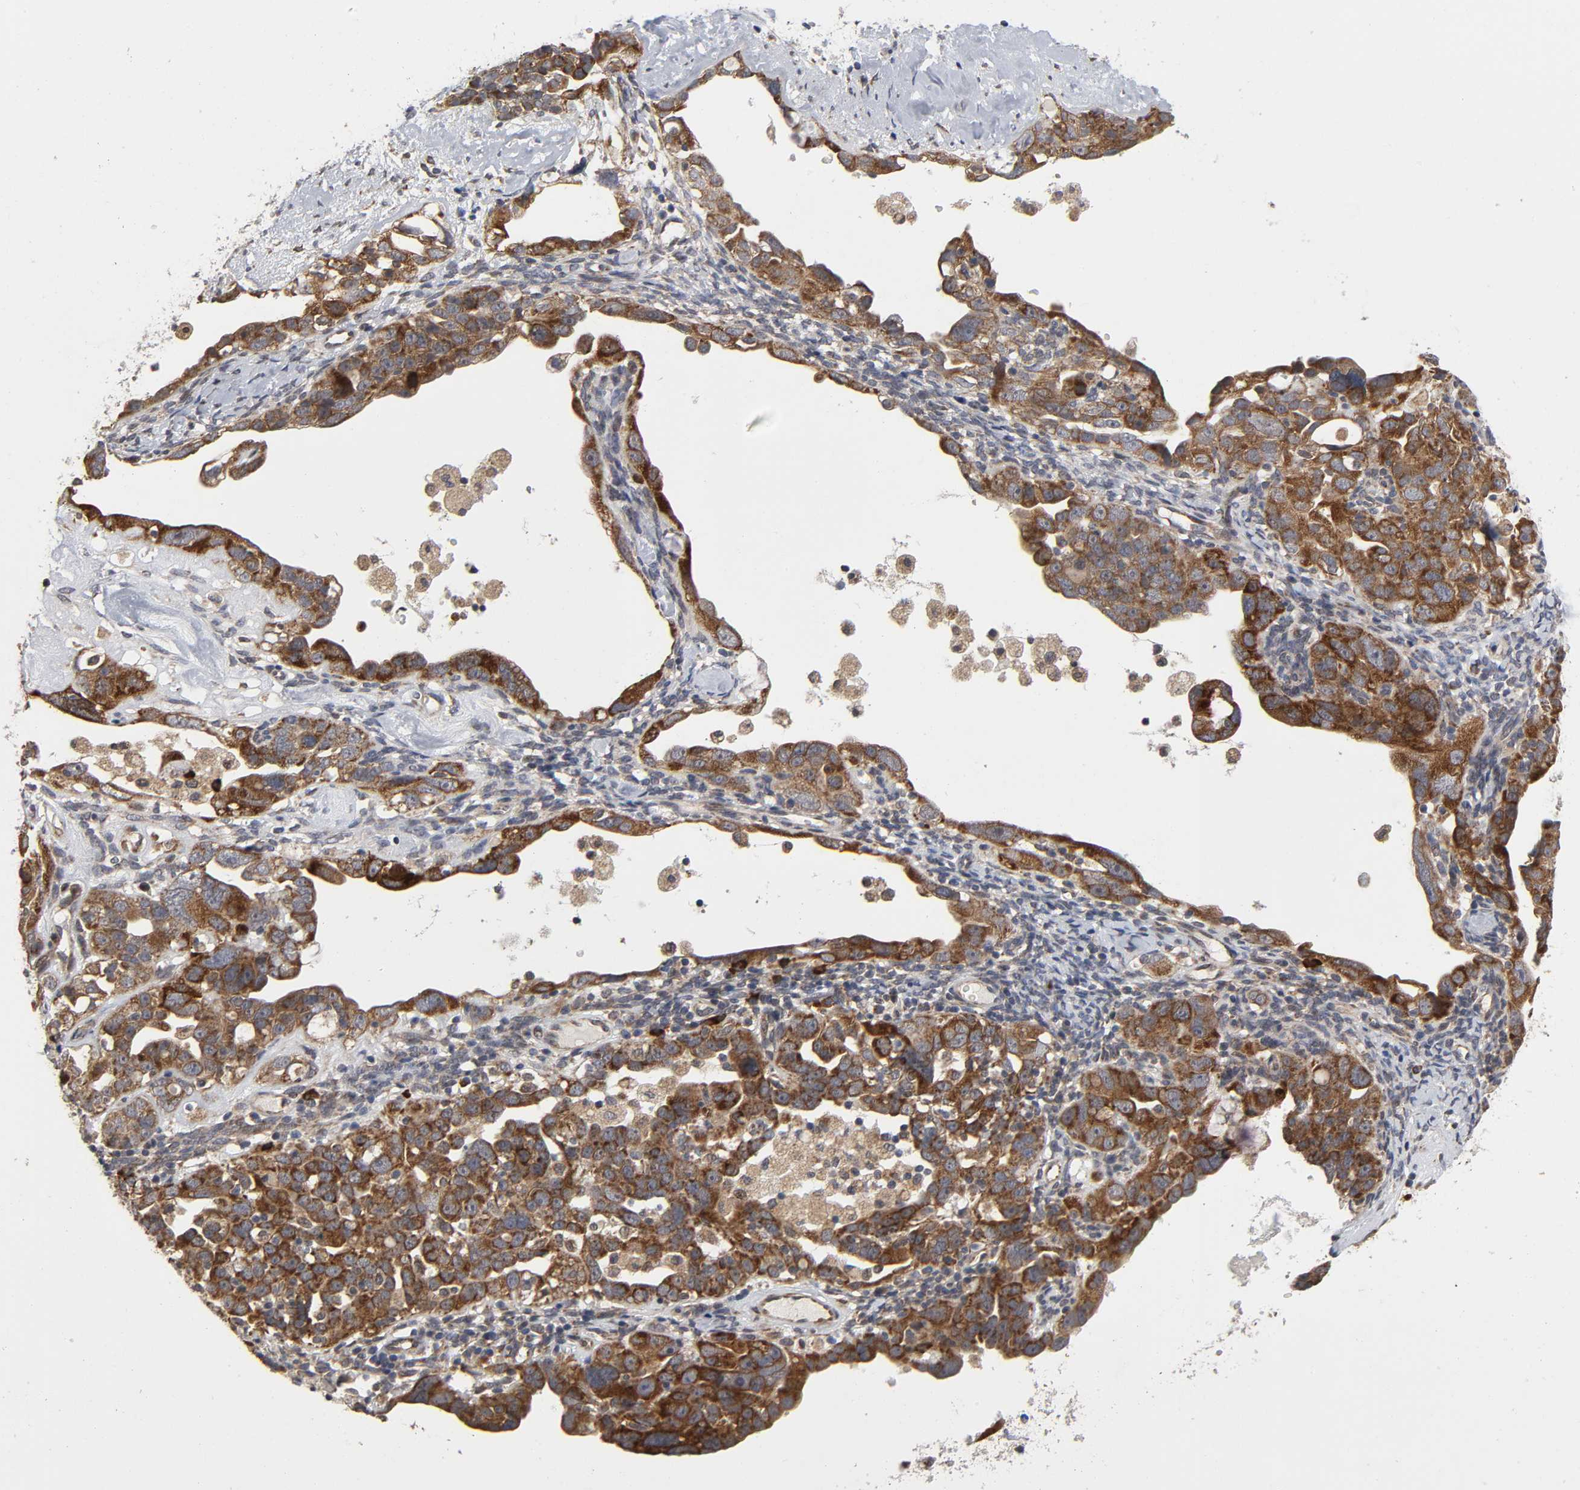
{"staining": {"intensity": "strong", "quantity": ">75%", "location": "cytoplasmic/membranous"}, "tissue": "ovarian cancer", "cell_type": "Tumor cells", "image_type": "cancer", "snomed": [{"axis": "morphology", "description": "Cystadenocarcinoma, serous, NOS"}, {"axis": "topography", "description": "Ovary"}], "caption": "Ovarian serous cystadenocarcinoma stained with DAB (3,3'-diaminobenzidine) immunohistochemistry reveals high levels of strong cytoplasmic/membranous staining in about >75% of tumor cells.", "gene": "SLC30A9", "patient": {"sex": "female", "age": 66}}